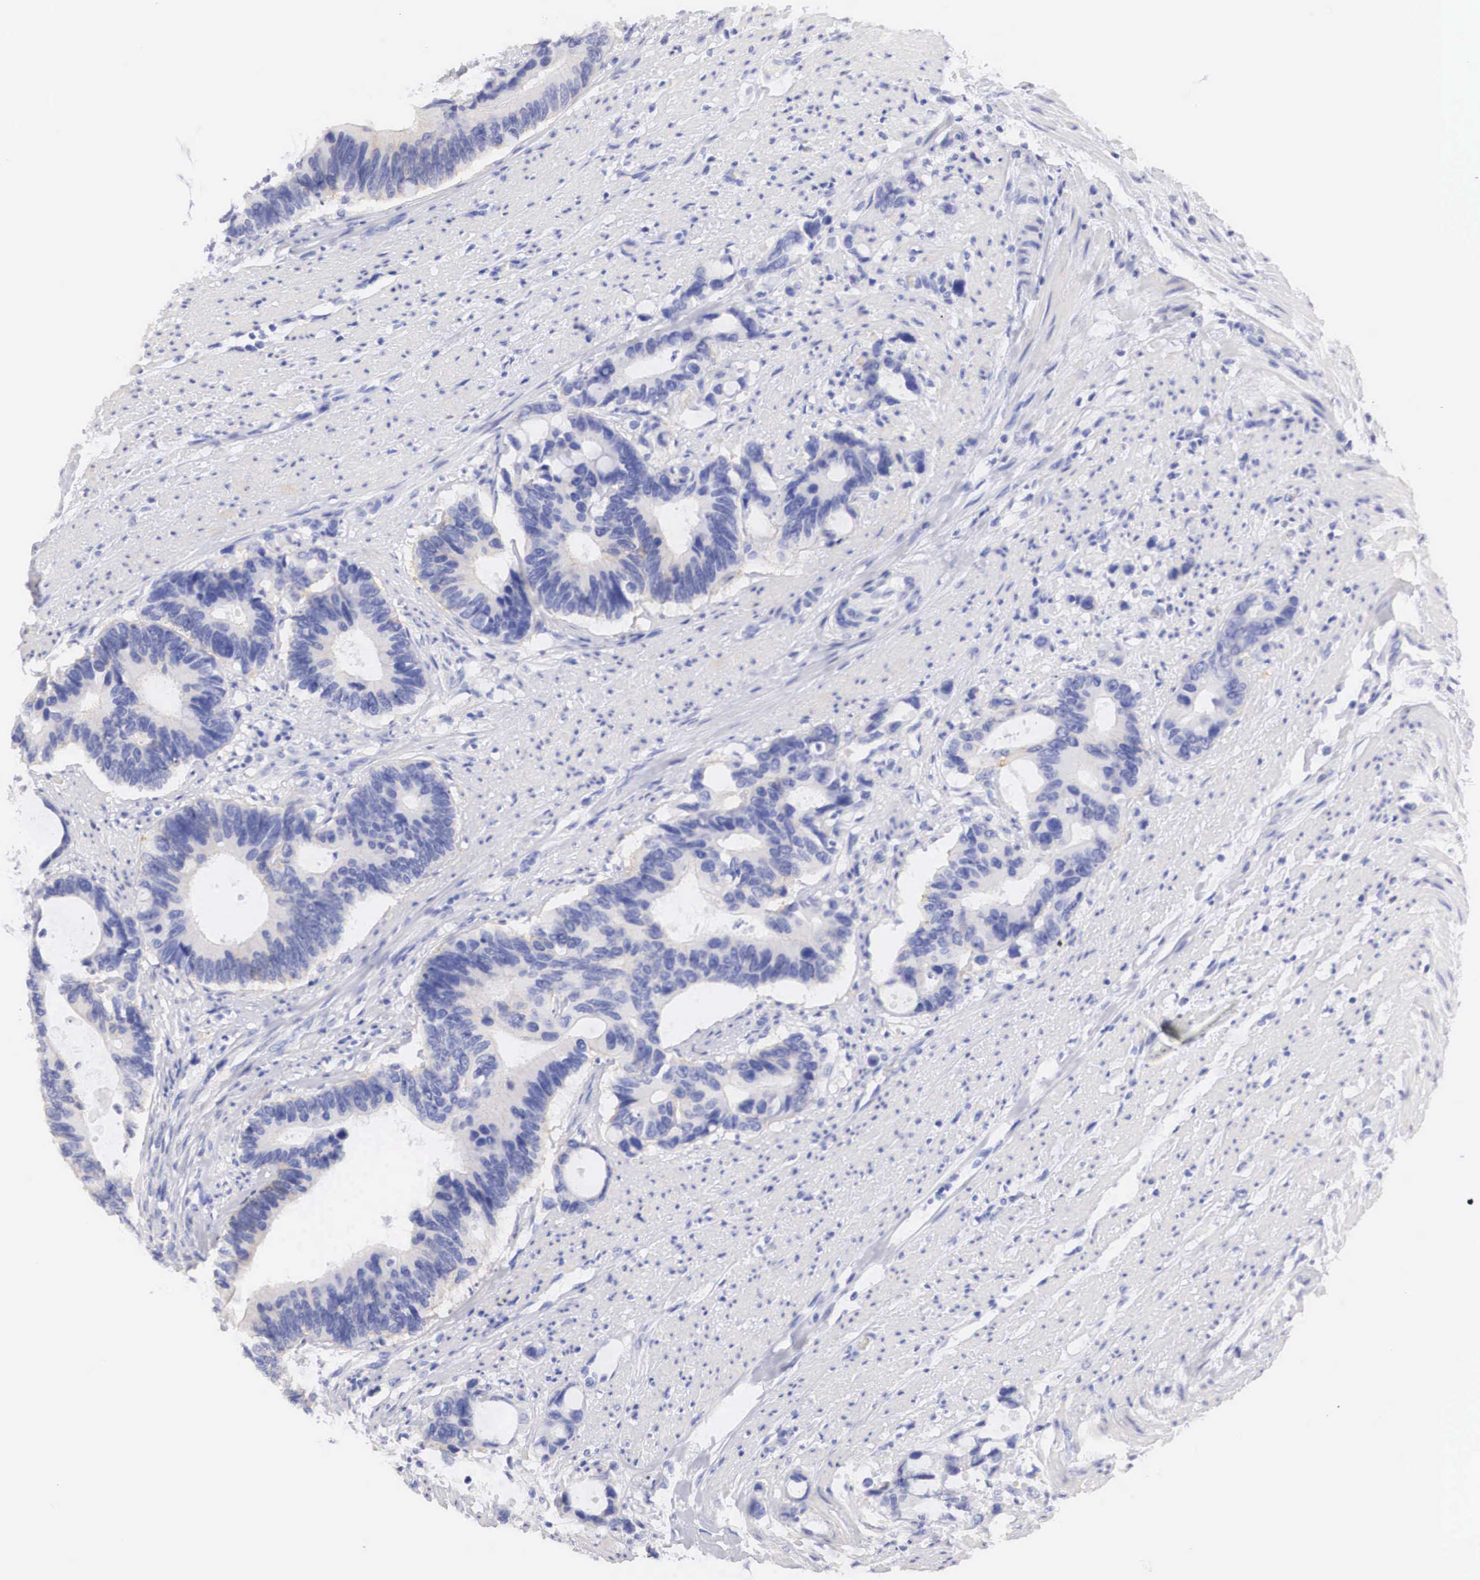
{"staining": {"intensity": "negative", "quantity": "none", "location": "none"}, "tissue": "colorectal cancer", "cell_type": "Tumor cells", "image_type": "cancer", "snomed": [{"axis": "morphology", "description": "Adenocarcinoma, NOS"}, {"axis": "topography", "description": "Colon"}], "caption": "An image of human colorectal adenocarcinoma is negative for staining in tumor cells.", "gene": "ERBB2", "patient": {"sex": "male", "age": 49}}